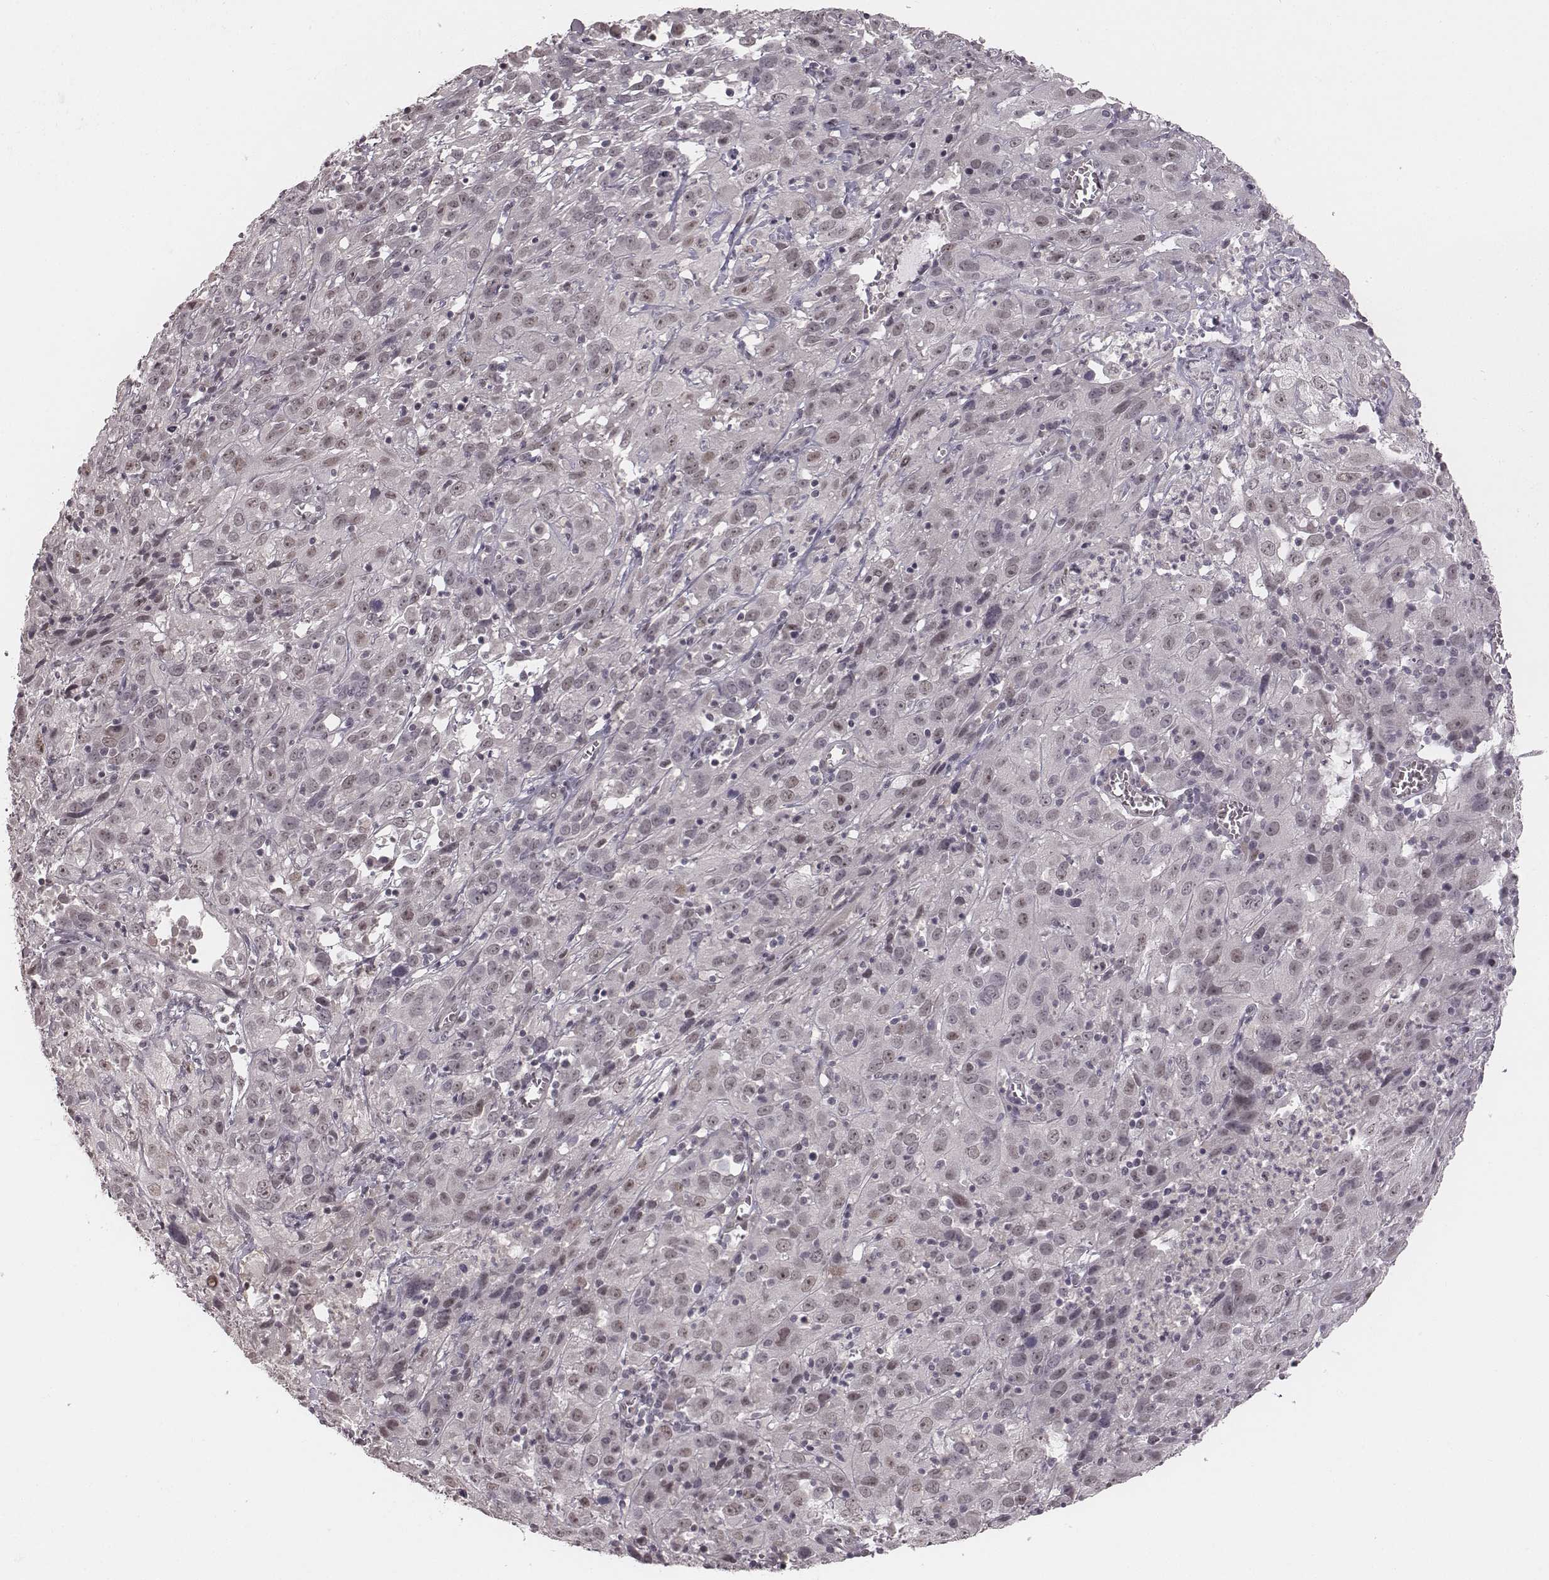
{"staining": {"intensity": "weak", "quantity": "<25%", "location": "nuclear"}, "tissue": "cervical cancer", "cell_type": "Tumor cells", "image_type": "cancer", "snomed": [{"axis": "morphology", "description": "Squamous cell carcinoma, NOS"}, {"axis": "topography", "description": "Cervix"}], "caption": "Tumor cells are negative for protein expression in human squamous cell carcinoma (cervical). (Immunohistochemistry, brightfield microscopy, high magnification).", "gene": "RPGRIP1", "patient": {"sex": "female", "age": 32}}